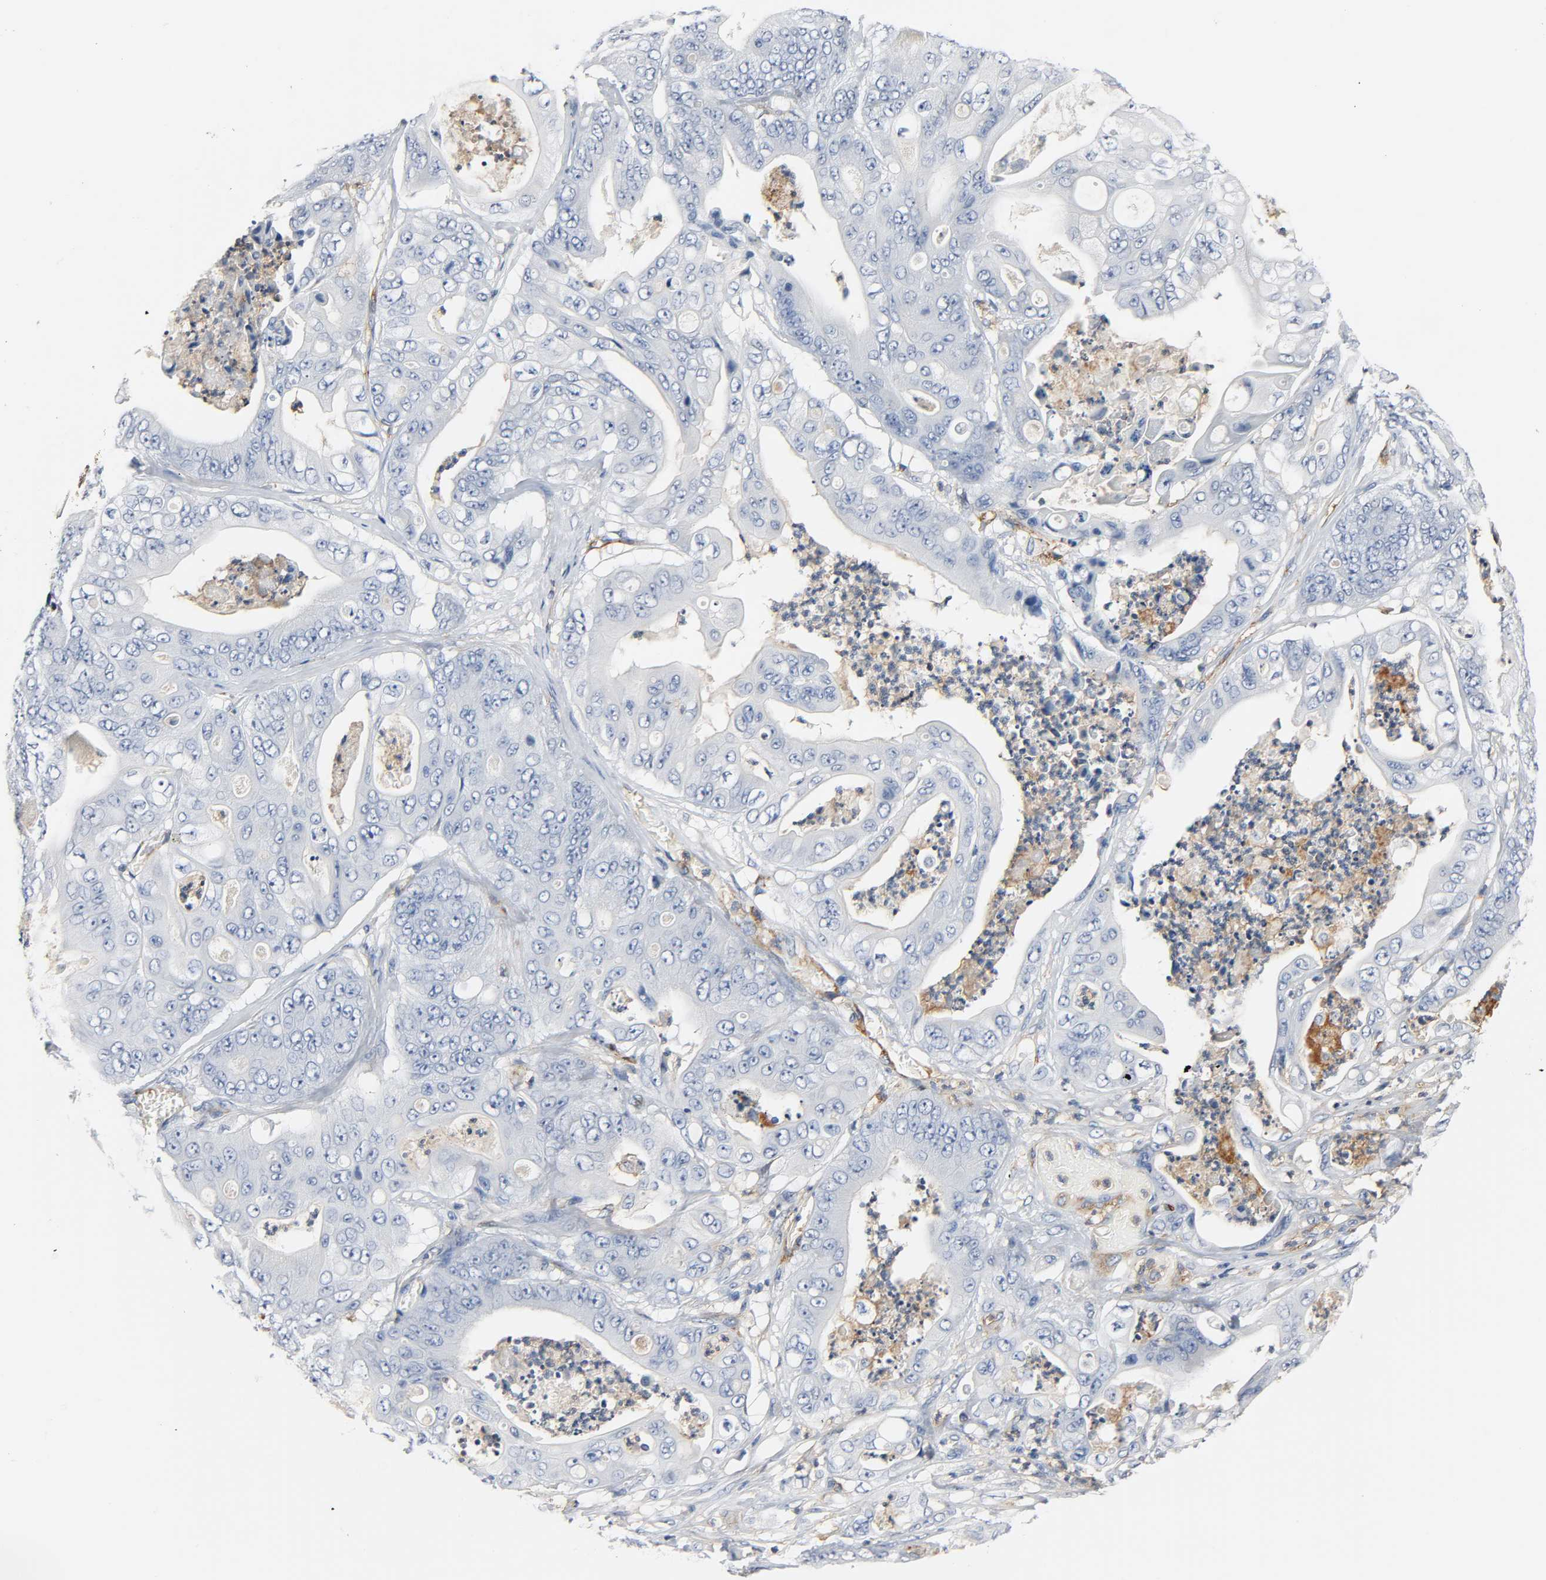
{"staining": {"intensity": "negative", "quantity": "none", "location": "none"}, "tissue": "stomach cancer", "cell_type": "Tumor cells", "image_type": "cancer", "snomed": [{"axis": "morphology", "description": "Adenocarcinoma, NOS"}, {"axis": "topography", "description": "Stomach"}], "caption": "Adenocarcinoma (stomach) was stained to show a protein in brown. There is no significant positivity in tumor cells. (DAB (3,3'-diaminobenzidine) immunohistochemistry (IHC), high magnification).", "gene": "ANPEP", "patient": {"sex": "female", "age": 73}}